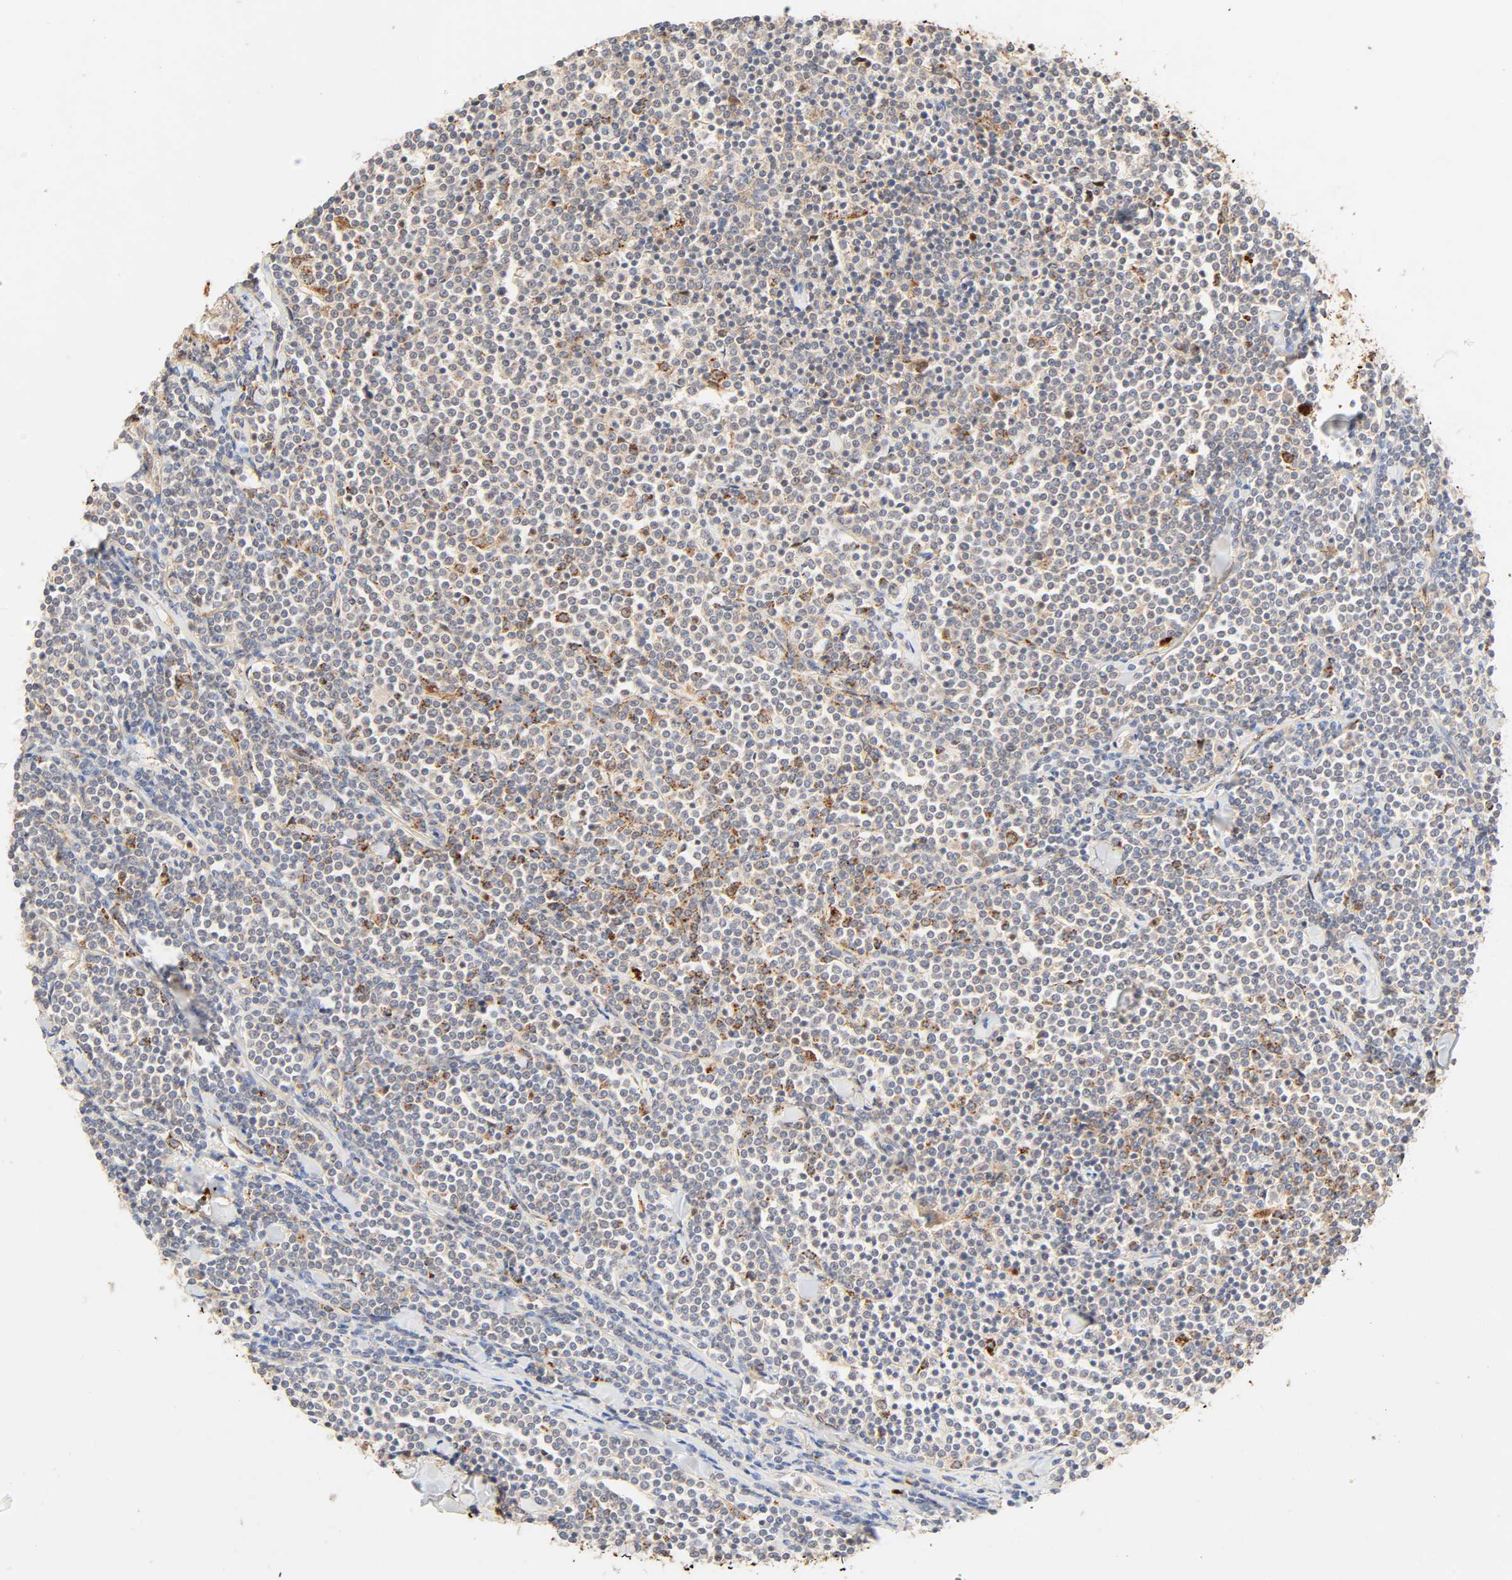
{"staining": {"intensity": "weak", "quantity": ">75%", "location": "cytoplasmic/membranous"}, "tissue": "lymphoma", "cell_type": "Tumor cells", "image_type": "cancer", "snomed": [{"axis": "morphology", "description": "Malignant lymphoma, non-Hodgkin's type, Low grade"}, {"axis": "topography", "description": "Soft tissue"}], "caption": "Immunohistochemical staining of human lymphoma shows low levels of weak cytoplasmic/membranous protein expression in approximately >75% of tumor cells.", "gene": "MAPK6", "patient": {"sex": "male", "age": 92}}